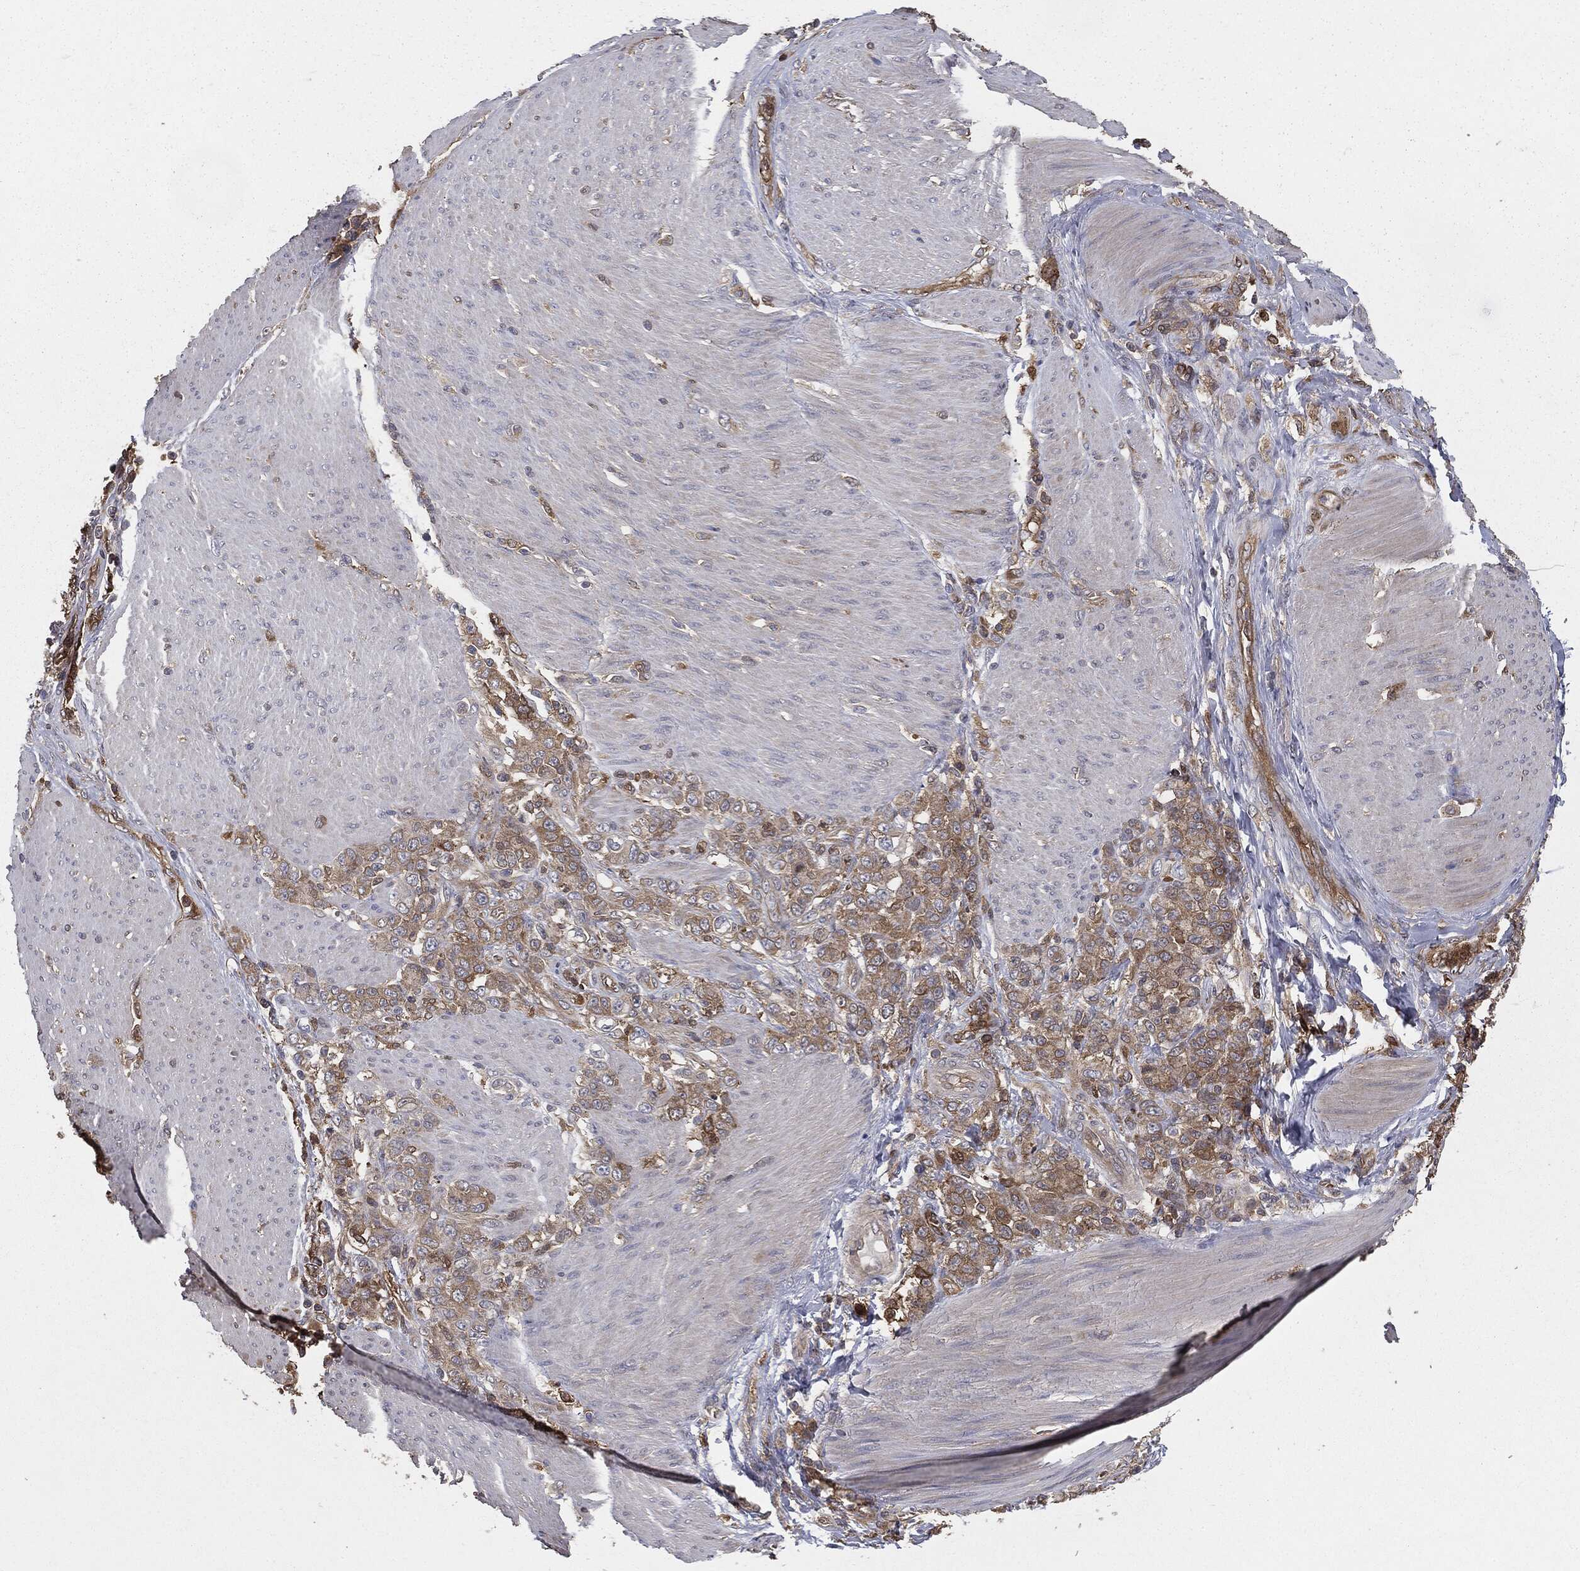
{"staining": {"intensity": "weak", "quantity": "25%-75%", "location": "cytoplasmic/membranous"}, "tissue": "stomach cancer", "cell_type": "Tumor cells", "image_type": "cancer", "snomed": [{"axis": "morphology", "description": "Adenocarcinoma, NOS"}, {"axis": "topography", "description": "Stomach"}], "caption": "The immunohistochemical stain shows weak cytoplasmic/membranous staining in tumor cells of stomach cancer (adenocarcinoma) tissue. (DAB (3,3'-diaminobenzidine) IHC, brown staining for protein, blue staining for nuclei).", "gene": "GNB5", "patient": {"sex": "female", "age": 79}}